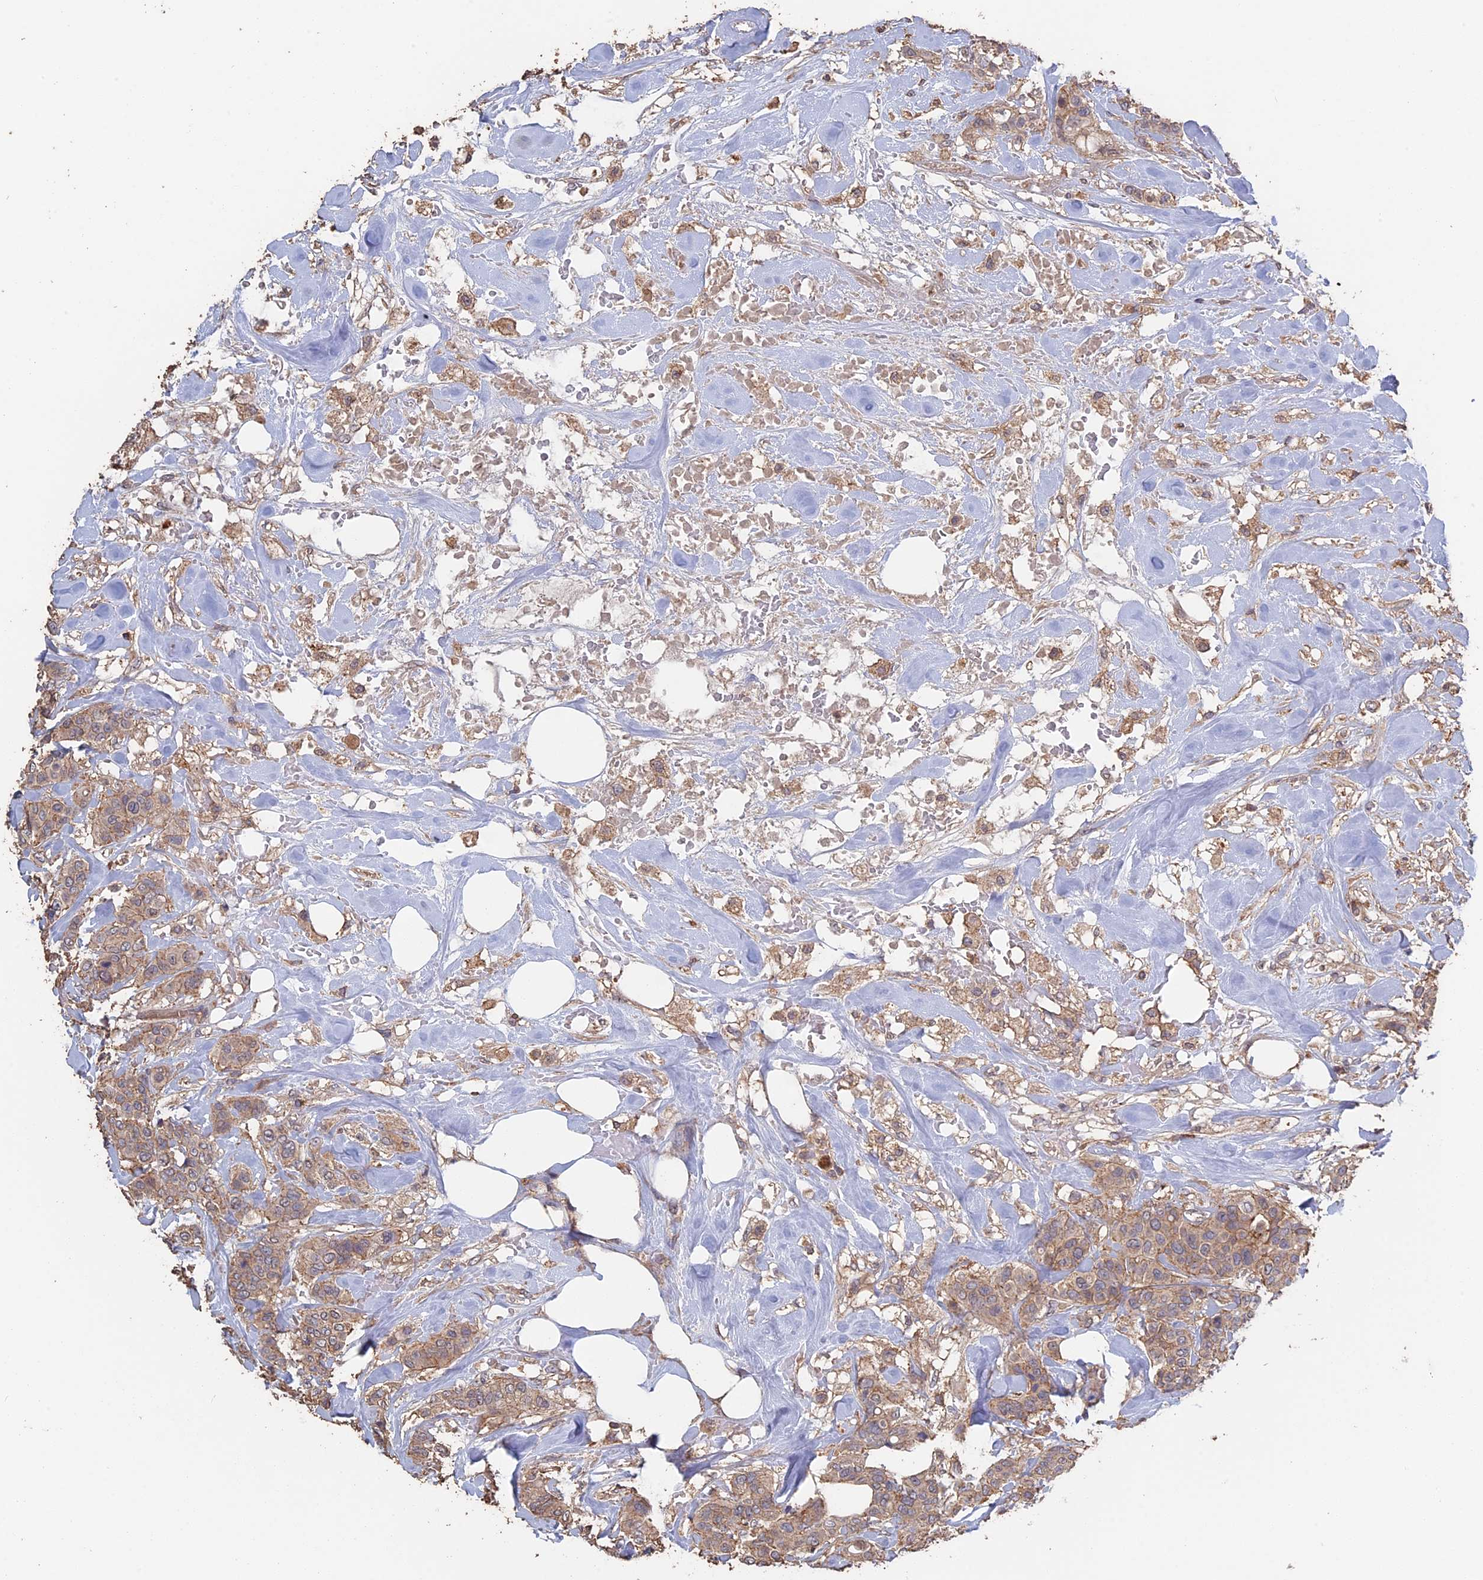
{"staining": {"intensity": "weak", "quantity": ">75%", "location": "cytoplasmic/membranous"}, "tissue": "breast cancer", "cell_type": "Tumor cells", "image_type": "cancer", "snomed": [{"axis": "morphology", "description": "Lobular carcinoma"}, {"axis": "topography", "description": "Breast"}], "caption": "Breast cancer stained with a brown dye shows weak cytoplasmic/membranous positive positivity in about >75% of tumor cells.", "gene": "PIGQ", "patient": {"sex": "female", "age": 51}}